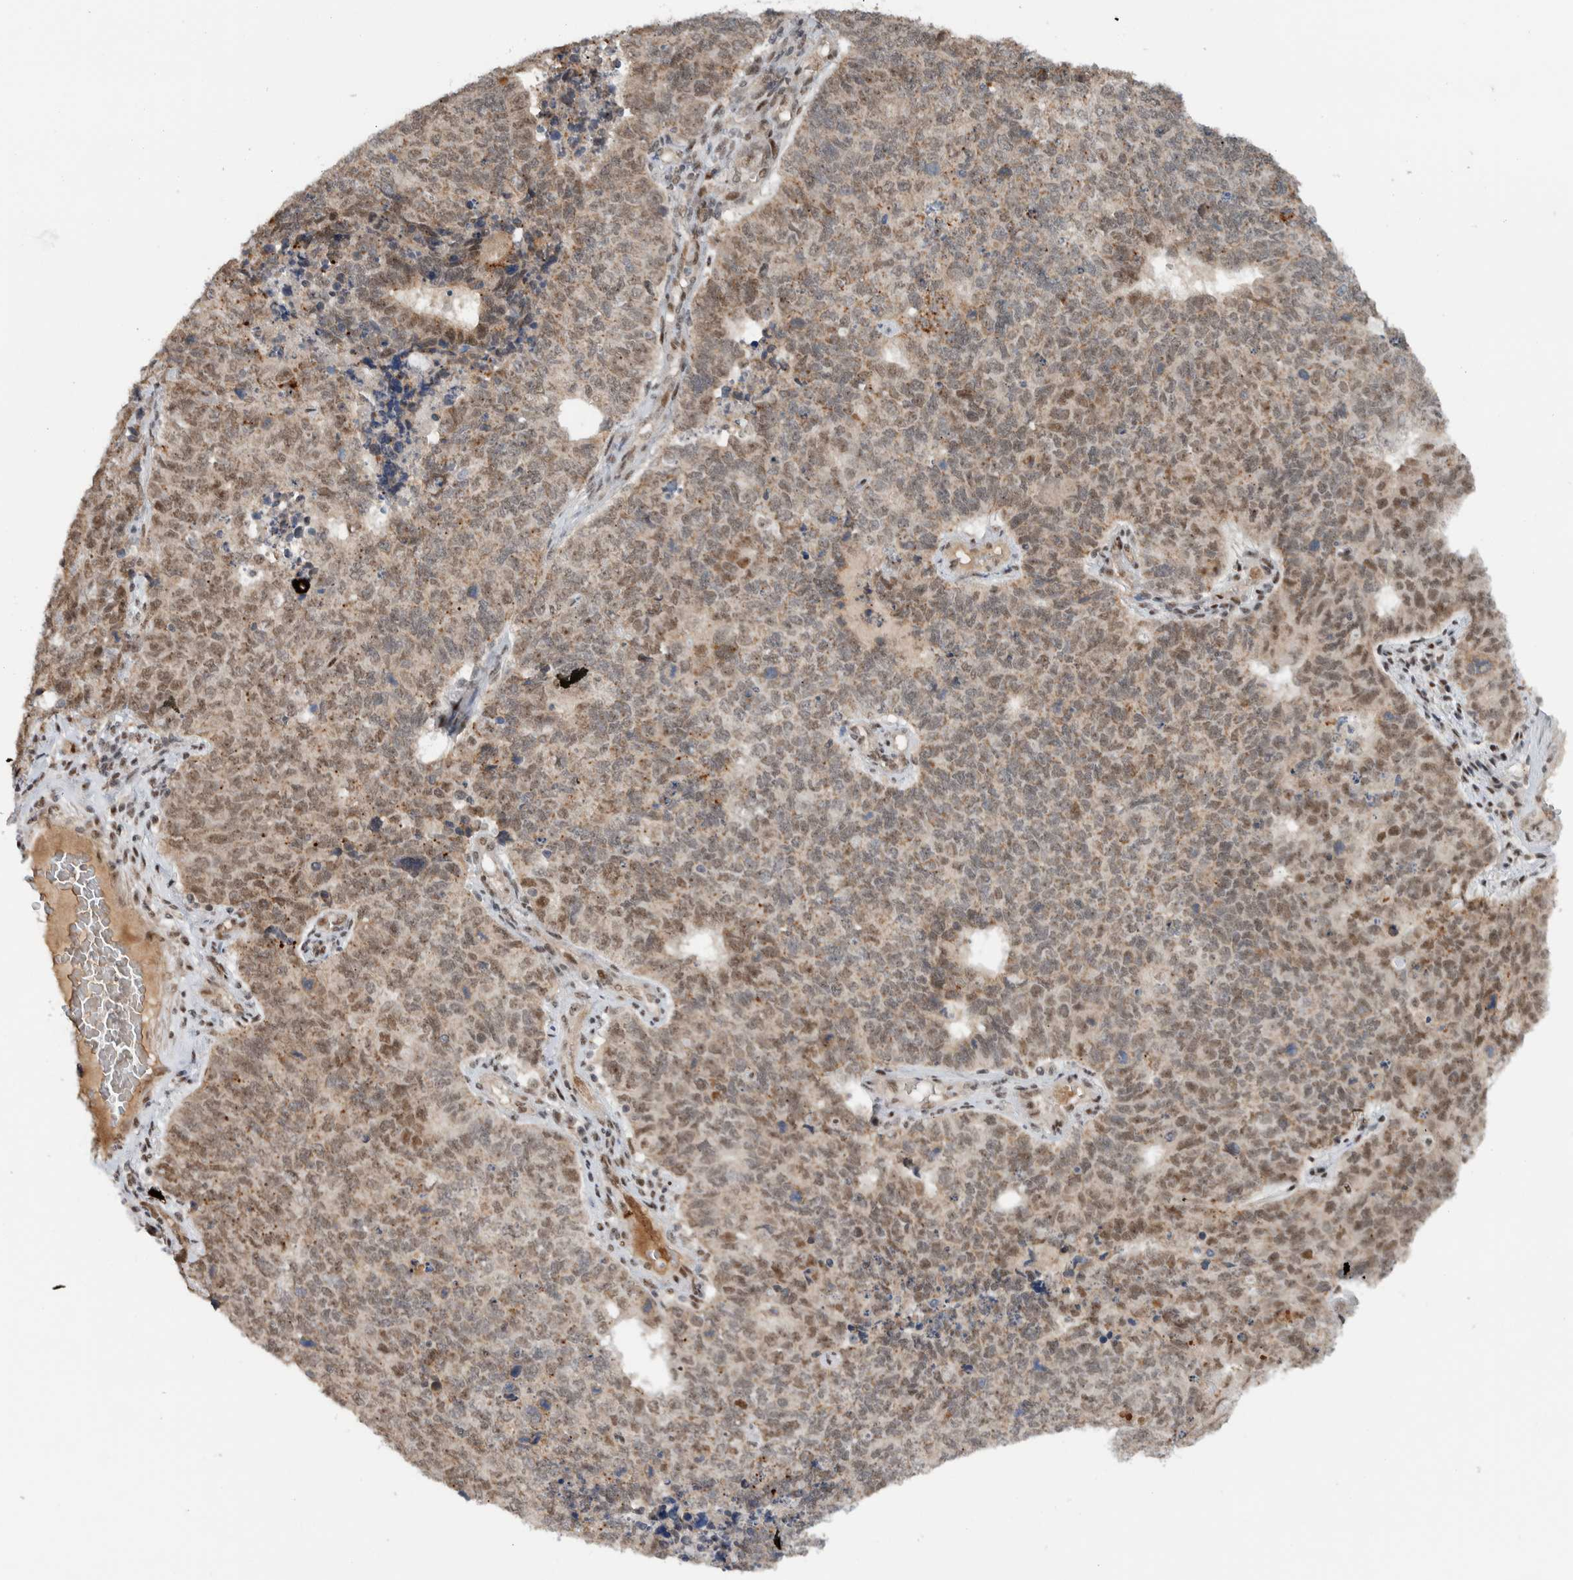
{"staining": {"intensity": "moderate", "quantity": ">75%", "location": "cytoplasmic/membranous,nuclear"}, "tissue": "cervical cancer", "cell_type": "Tumor cells", "image_type": "cancer", "snomed": [{"axis": "morphology", "description": "Squamous cell carcinoma, NOS"}, {"axis": "topography", "description": "Cervix"}], "caption": "Protein staining exhibits moderate cytoplasmic/membranous and nuclear positivity in approximately >75% of tumor cells in squamous cell carcinoma (cervical). The protein of interest is shown in brown color, while the nuclei are stained blue.", "gene": "ZFP91", "patient": {"sex": "female", "age": 63}}